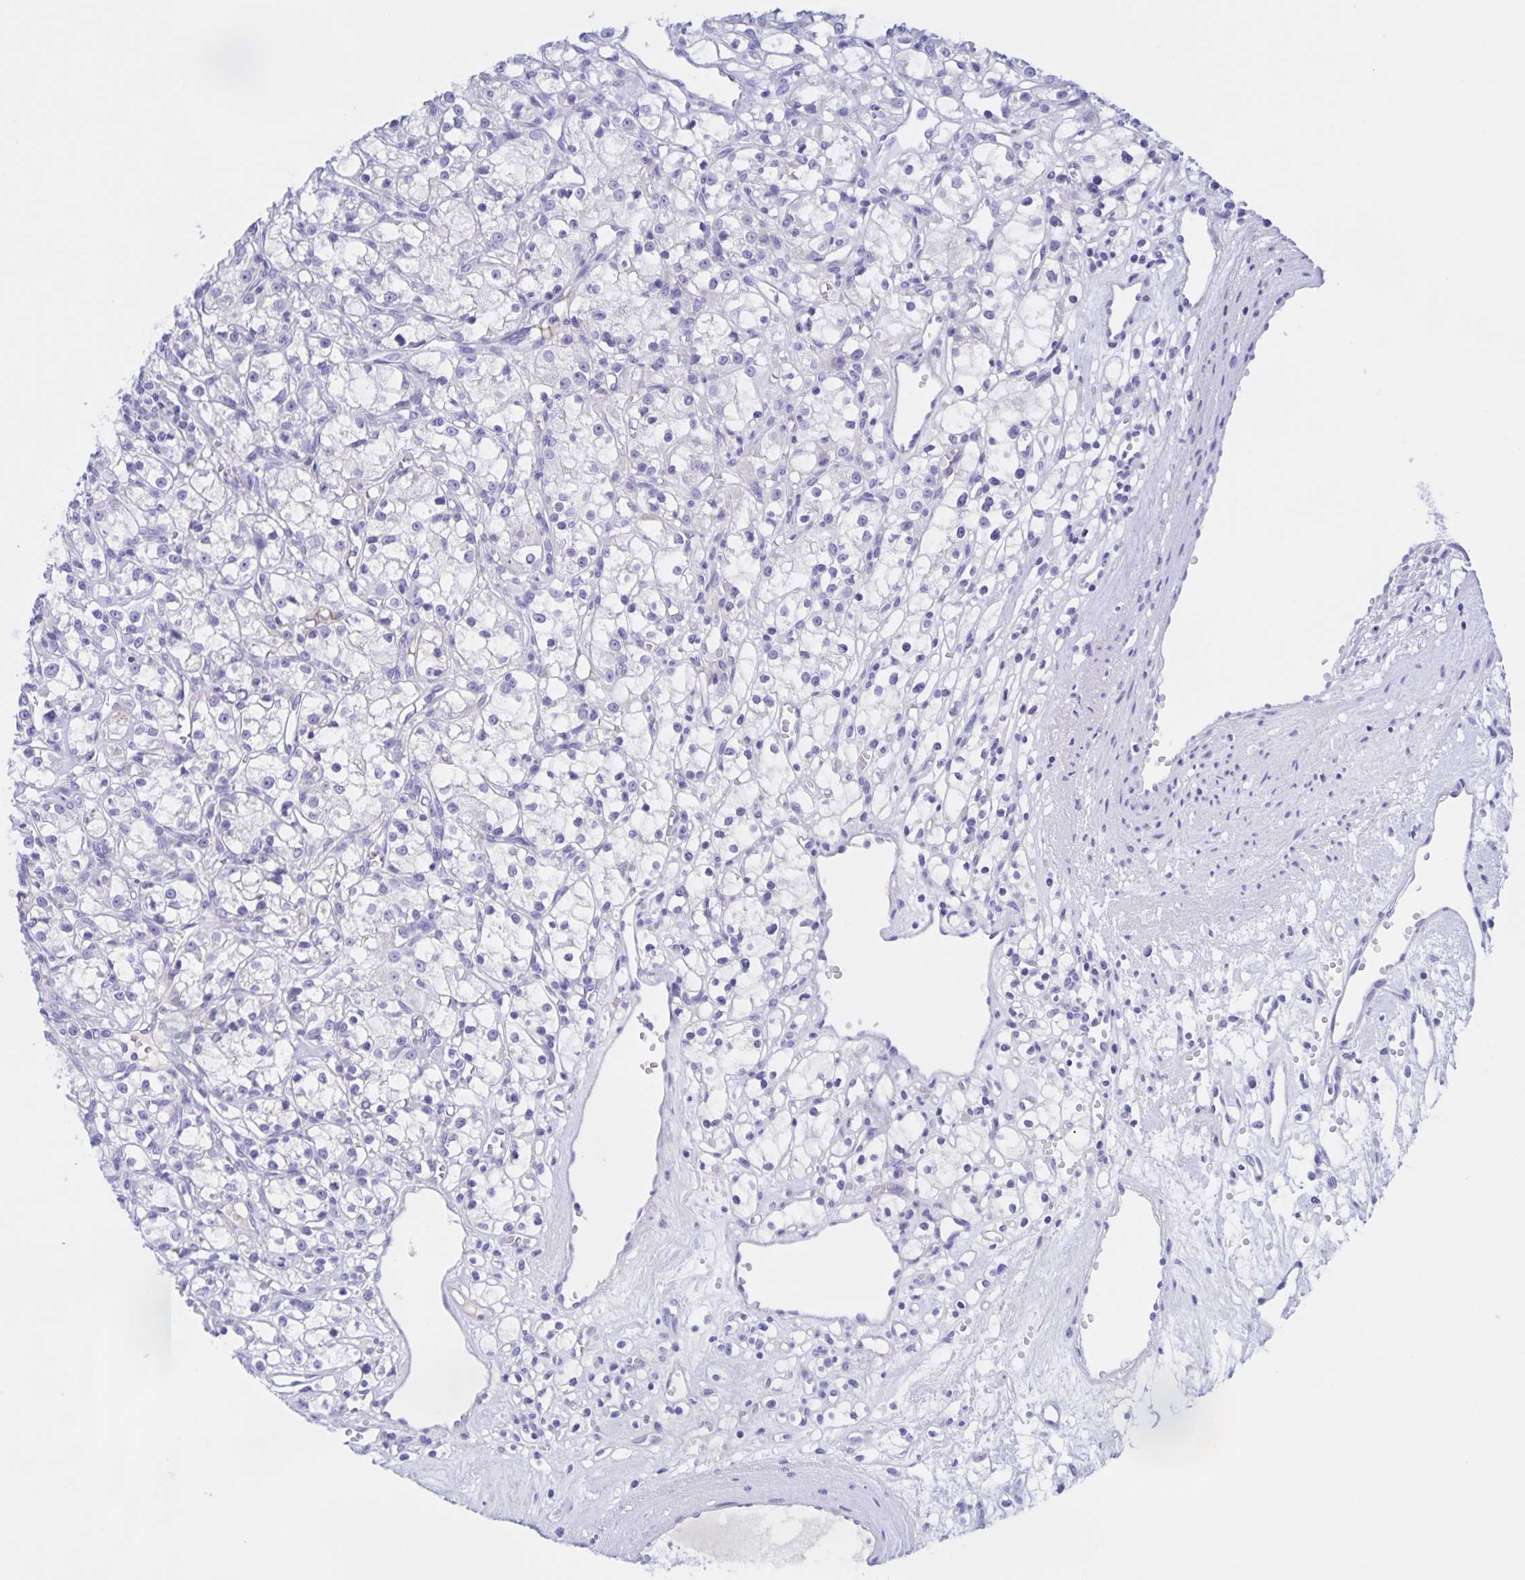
{"staining": {"intensity": "negative", "quantity": "none", "location": "none"}, "tissue": "renal cancer", "cell_type": "Tumor cells", "image_type": "cancer", "snomed": [{"axis": "morphology", "description": "Adenocarcinoma, NOS"}, {"axis": "topography", "description": "Kidney"}], "caption": "Tumor cells are negative for brown protein staining in renal cancer.", "gene": "CATSPER4", "patient": {"sex": "female", "age": 59}}